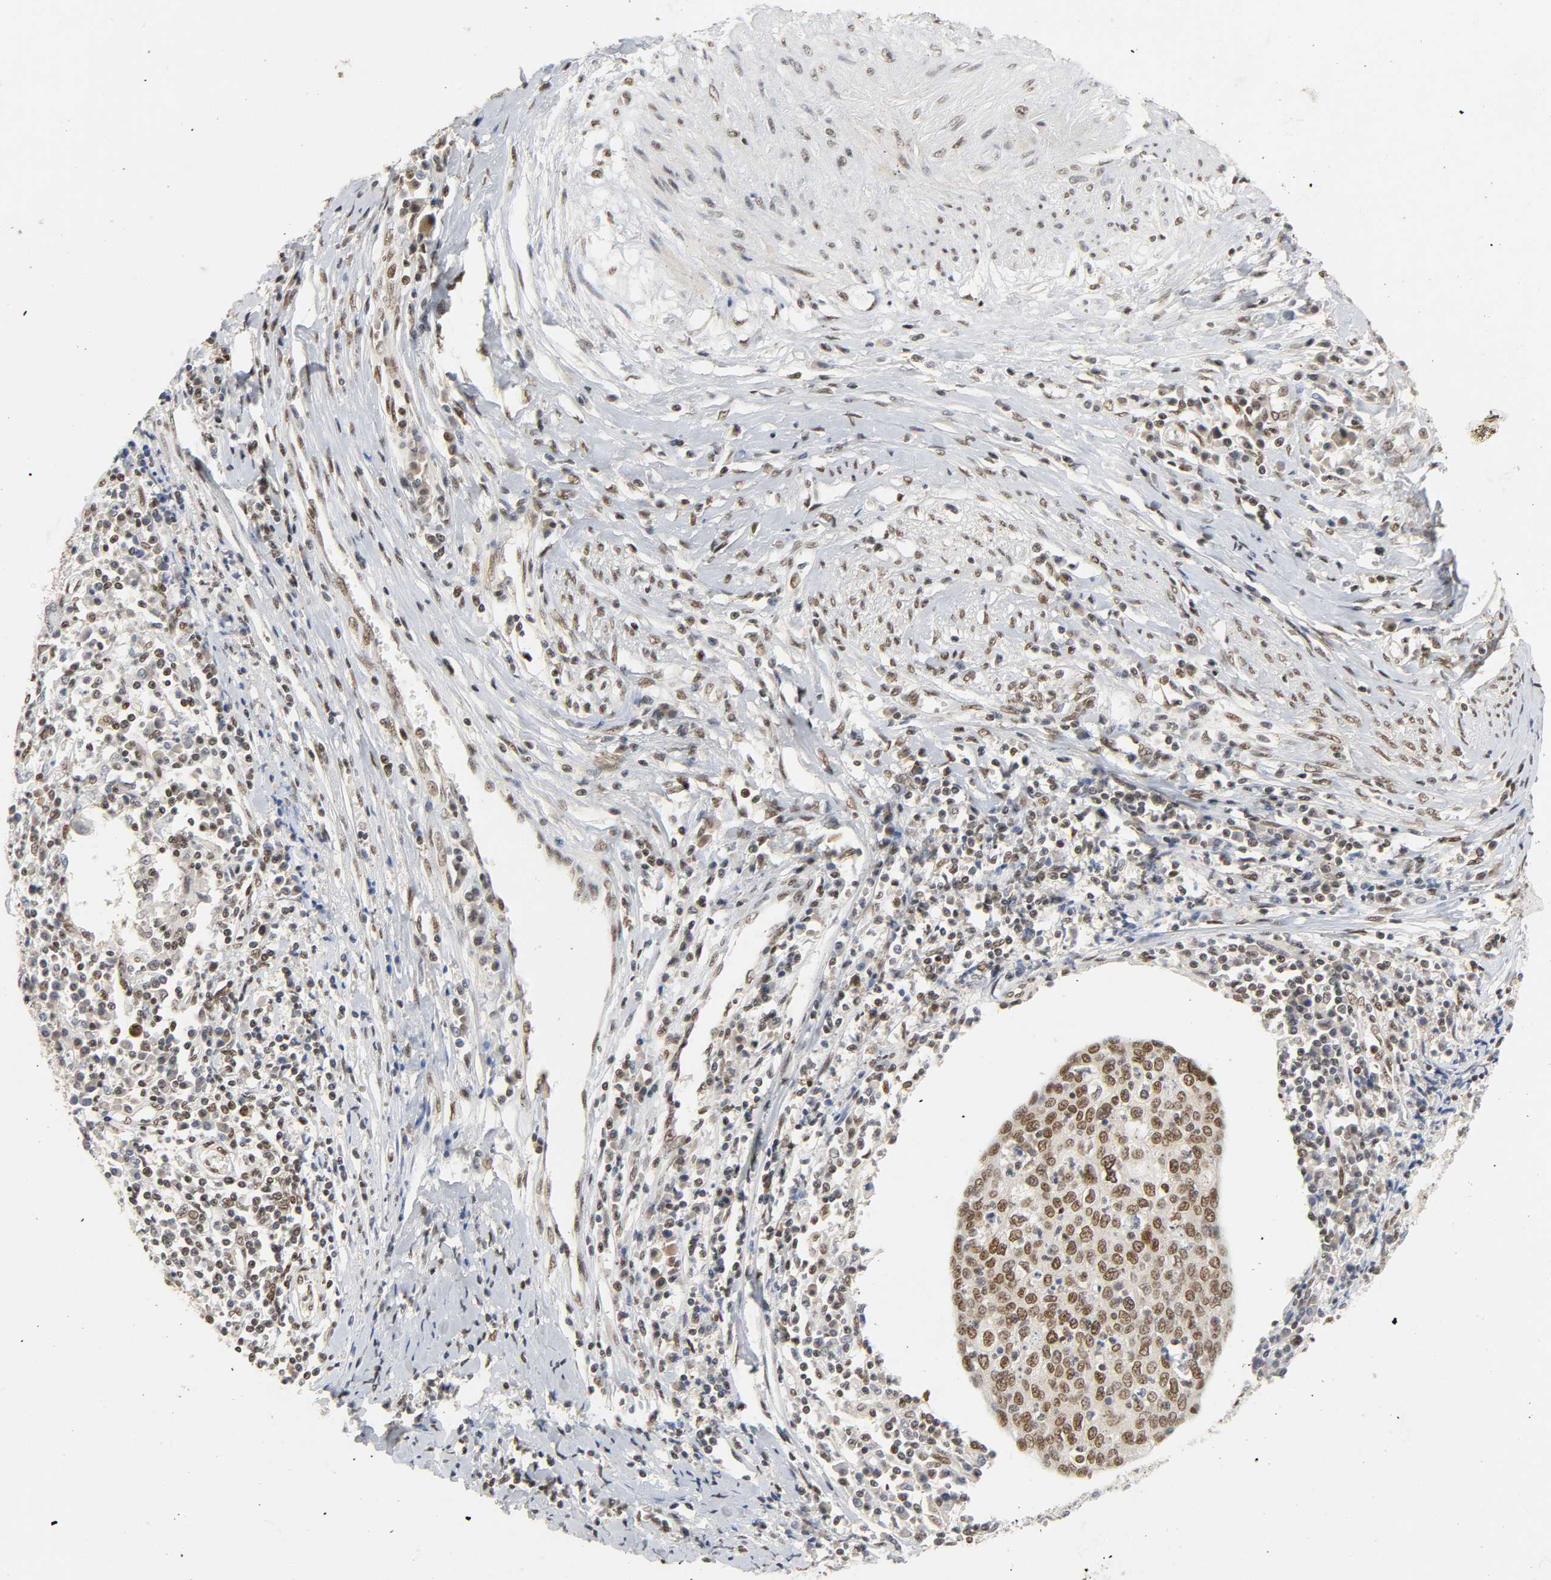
{"staining": {"intensity": "moderate", "quantity": ">75%", "location": "nuclear"}, "tissue": "cervical cancer", "cell_type": "Tumor cells", "image_type": "cancer", "snomed": [{"axis": "morphology", "description": "Squamous cell carcinoma, NOS"}, {"axis": "topography", "description": "Cervix"}], "caption": "DAB (3,3'-diaminobenzidine) immunohistochemical staining of human squamous cell carcinoma (cervical) demonstrates moderate nuclear protein expression in about >75% of tumor cells. The staining was performed using DAB, with brown indicating positive protein expression. Nuclei are stained blue with hematoxylin.", "gene": "NCOA6", "patient": {"sex": "female", "age": 40}}